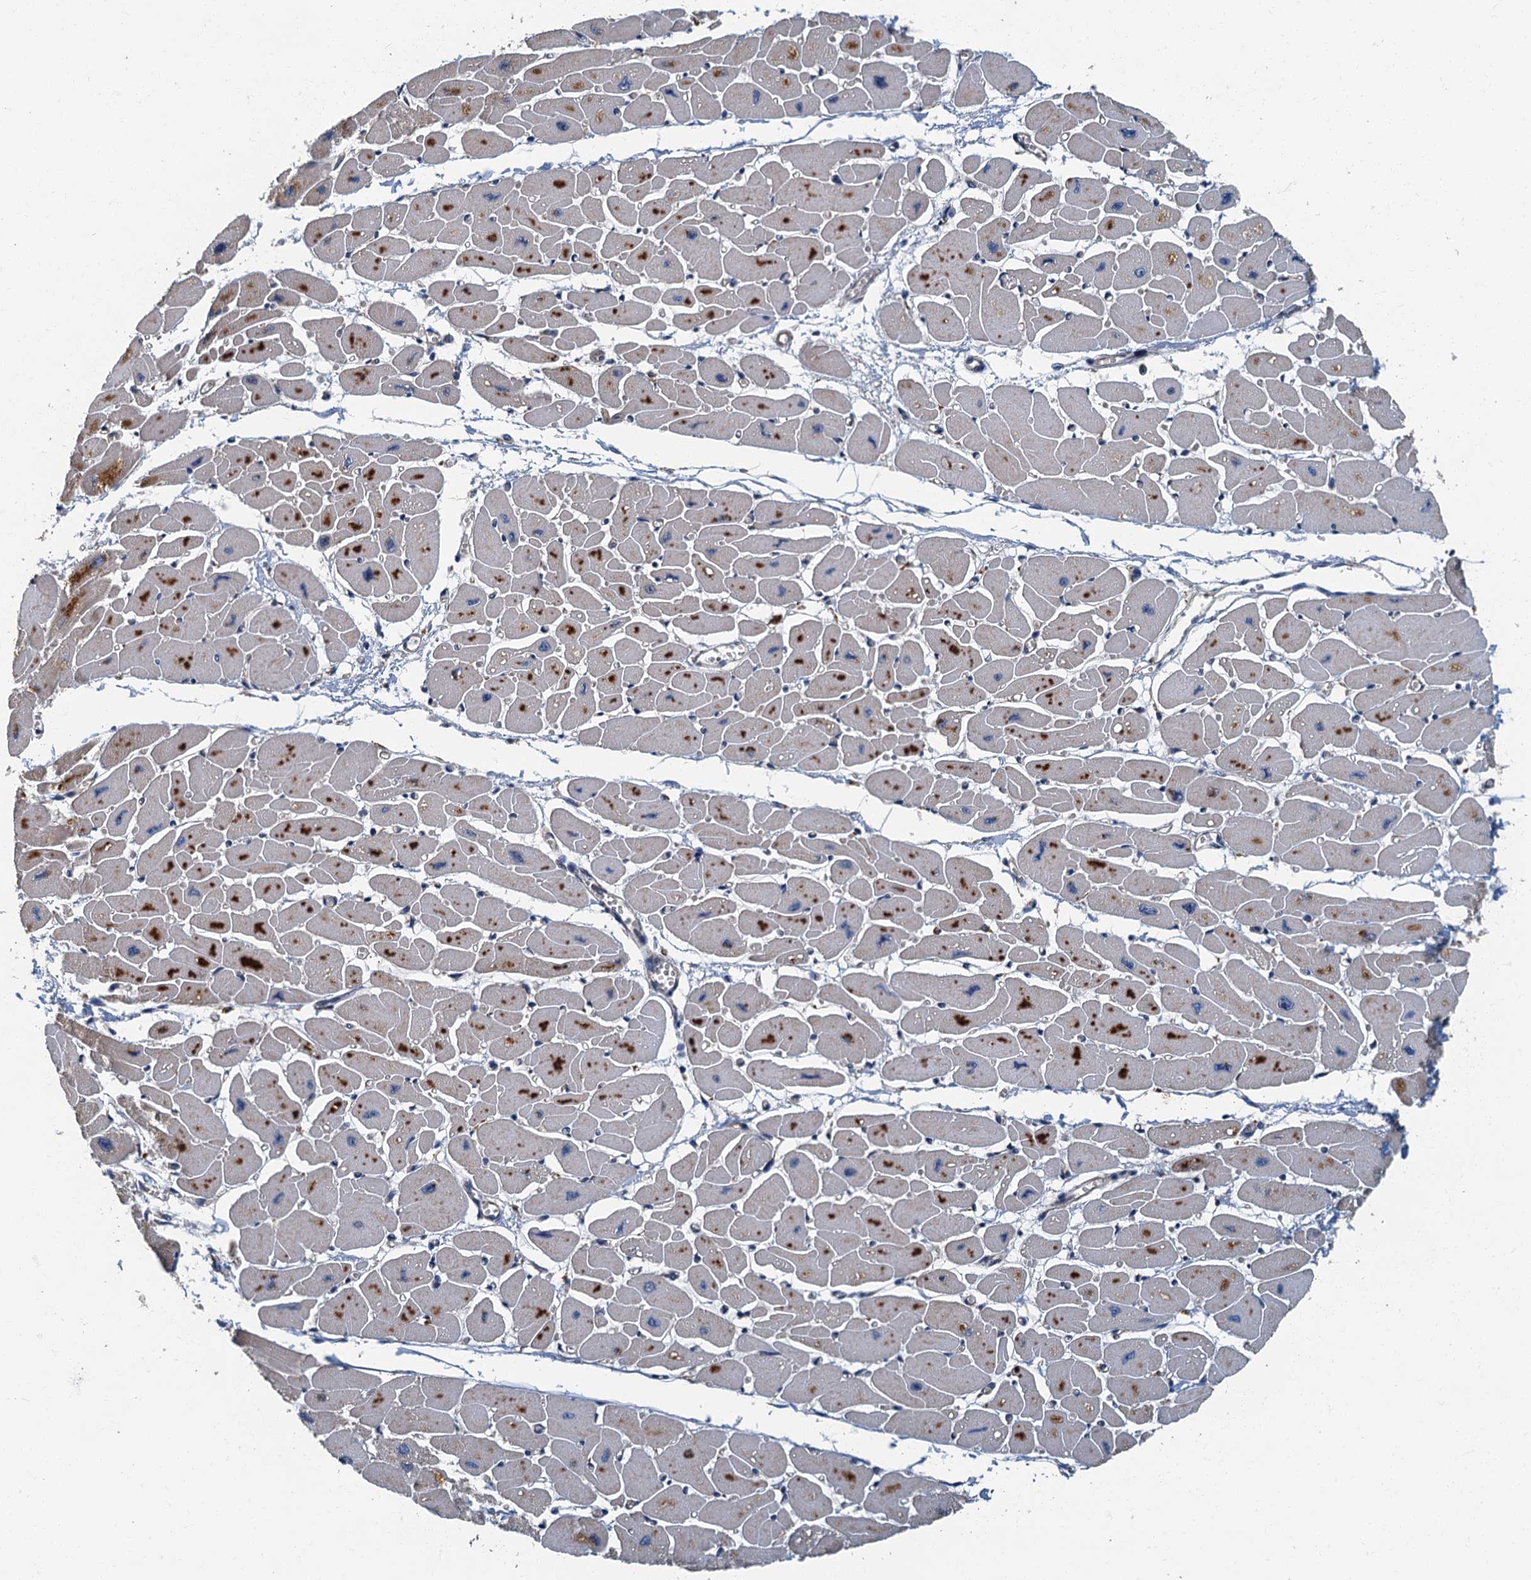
{"staining": {"intensity": "moderate", "quantity": "25%-75%", "location": "cytoplasmic/membranous"}, "tissue": "heart muscle", "cell_type": "Cardiomyocytes", "image_type": "normal", "snomed": [{"axis": "morphology", "description": "Normal tissue, NOS"}, {"axis": "topography", "description": "Heart"}], "caption": "Protein staining of normal heart muscle reveals moderate cytoplasmic/membranous expression in about 25%-75% of cardiomyocytes.", "gene": "DDX49", "patient": {"sex": "female", "age": 54}}